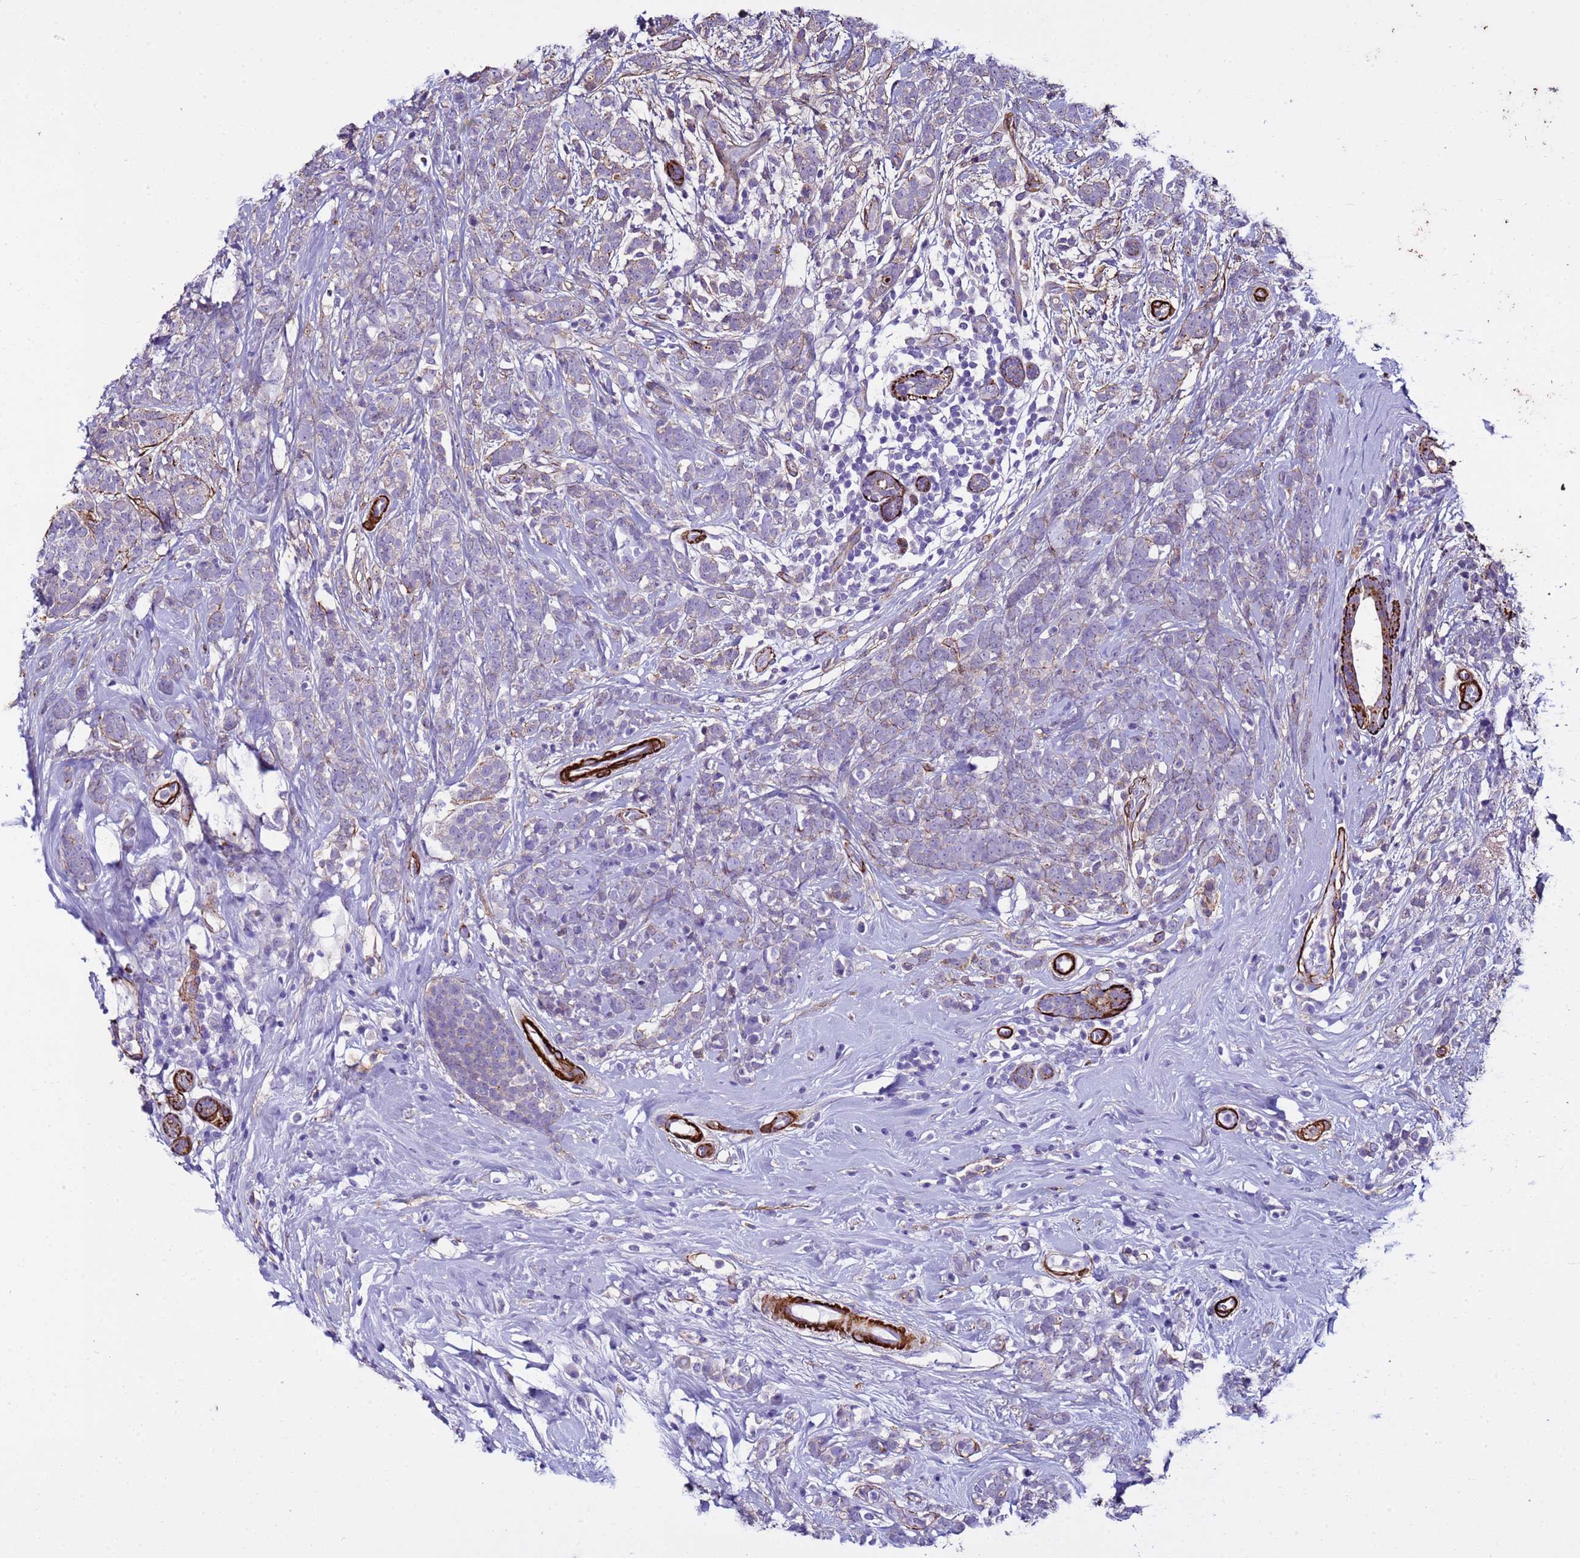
{"staining": {"intensity": "negative", "quantity": "none", "location": "none"}, "tissue": "breast cancer", "cell_type": "Tumor cells", "image_type": "cancer", "snomed": [{"axis": "morphology", "description": "Lobular carcinoma"}, {"axis": "topography", "description": "Breast"}], "caption": "Tumor cells show no significant protein staining in lobular carcinoma (breast).", "gene": "RABL2B", "patient": {"sex": "female", "age": 58}}